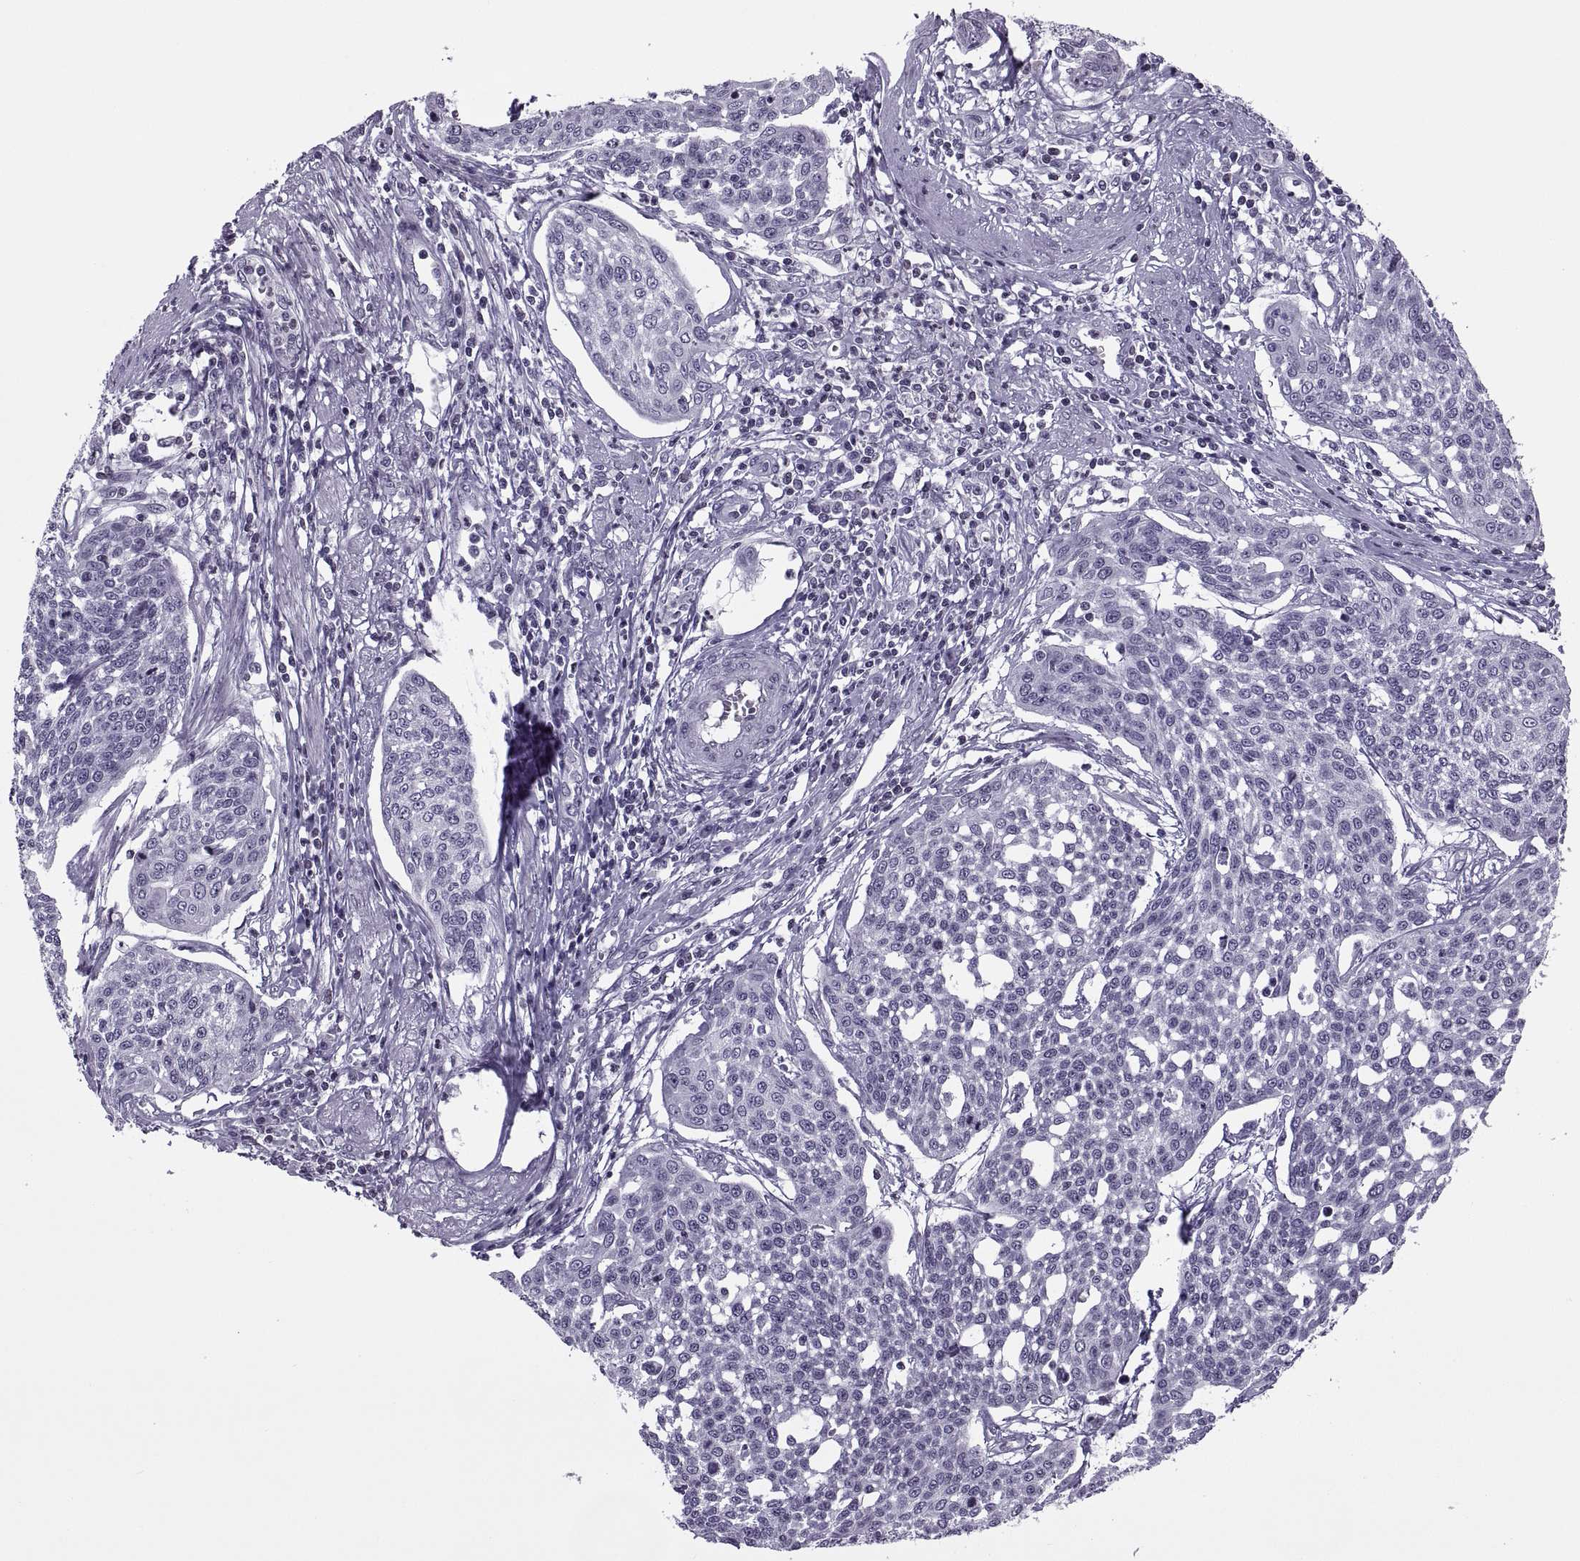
{"staining": {"intensity": "negative", "quantity": "none", "location": "none"}, "tissue": "cervical cancer", "cell_type": "Tumor cells", "image_type": "cancer", "snomed": [{"axis": "morphology", "description": "Squamous cell carcinoma, NOS"}, {"axis": "topography", "description": "Cervix"}], "caption": "DAB immunohistochemical staining of human squamous cell carcinoma (cervical) demonstrates no significant expression in tumor cells. (Immunohistochemistry (ihc), brightfield microscopy, high magnification).", "gene": "H1-8", "patient": {"sex": "female", "age": 34}}